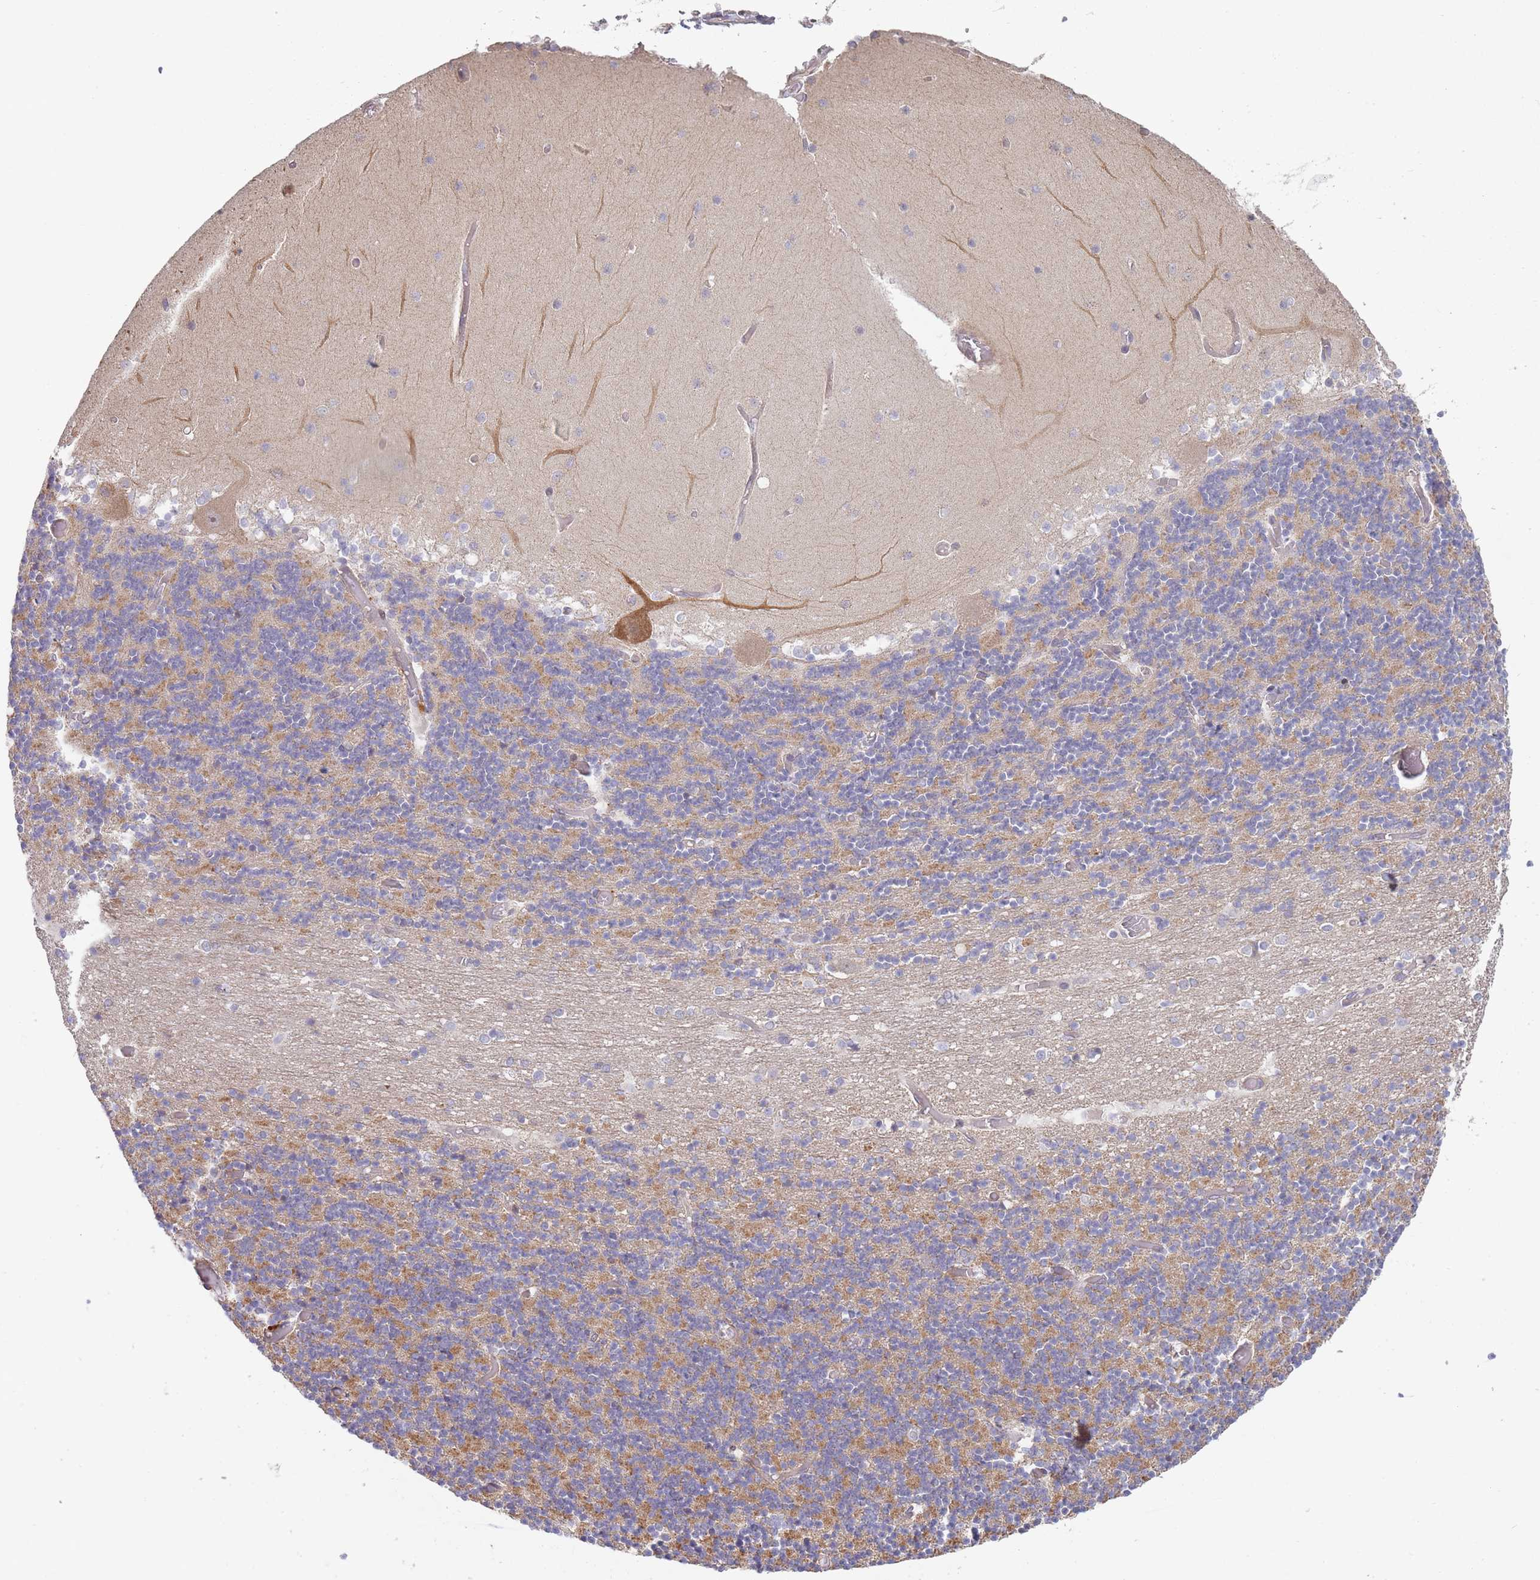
{"staining": {"intensity": "moderate", "quantity": "25%-75%", "location": "cytoplasmic/membranous"}, "tissue": "cerebellum", "cell_type": "Cells in granular layer", "image_type": "normal", "snomed": [{"axis": "morphology", "description": "Normal tissue, NOS"}, {"axis": "topography", "description": "Cerebellum"}], "caption": "Immunohistochemistry (DAB (3,3'-diaminobenzidine)) staining of normal cerebellum shows moderate cytoplasmic/membranous protein positivity in approximately 25%-75% of cells in granular layer.", "gene": "TRIM26", "patient": {"sex": "female", "age": 28}}